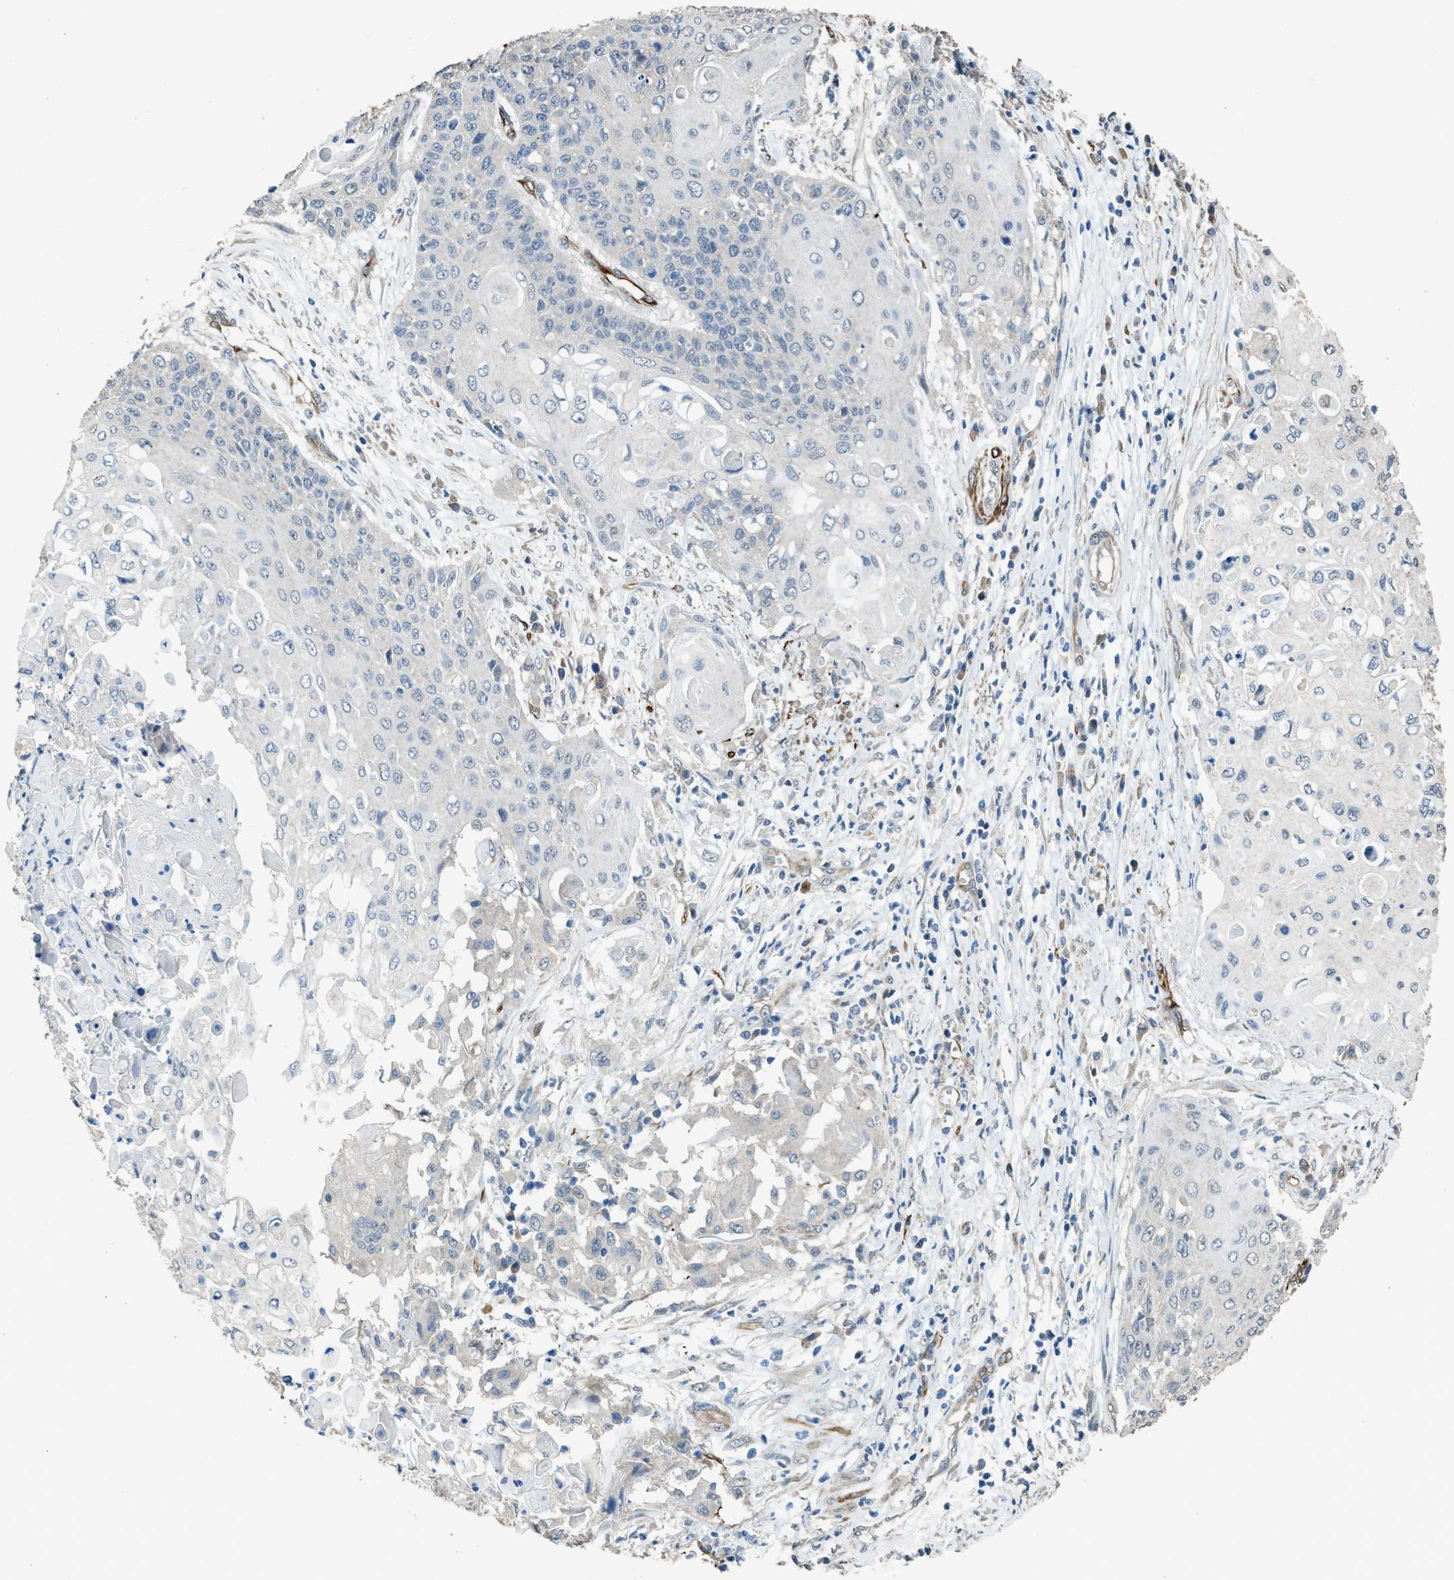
{"staining": {"intensity": "negative", "quantity": "none", "location": "none"}, "tissue": "cervical cancer", "cell_type": "Tumor cells", "image_type": "cancer", "snomed": [{"axis": "morphology", "description": "Squamous cell carcinoma, NOS"}, {"axis": "topography", "description": "Cervix"}], "caption": "High power microscopy photomicrograph of an immunohistochemistry (IHC) image of cervical squamous cell carcinoma, revealing no significant staining in tumor cells.", "gene": "SYNM", "patient": {"sex": "female", "age": 39}}